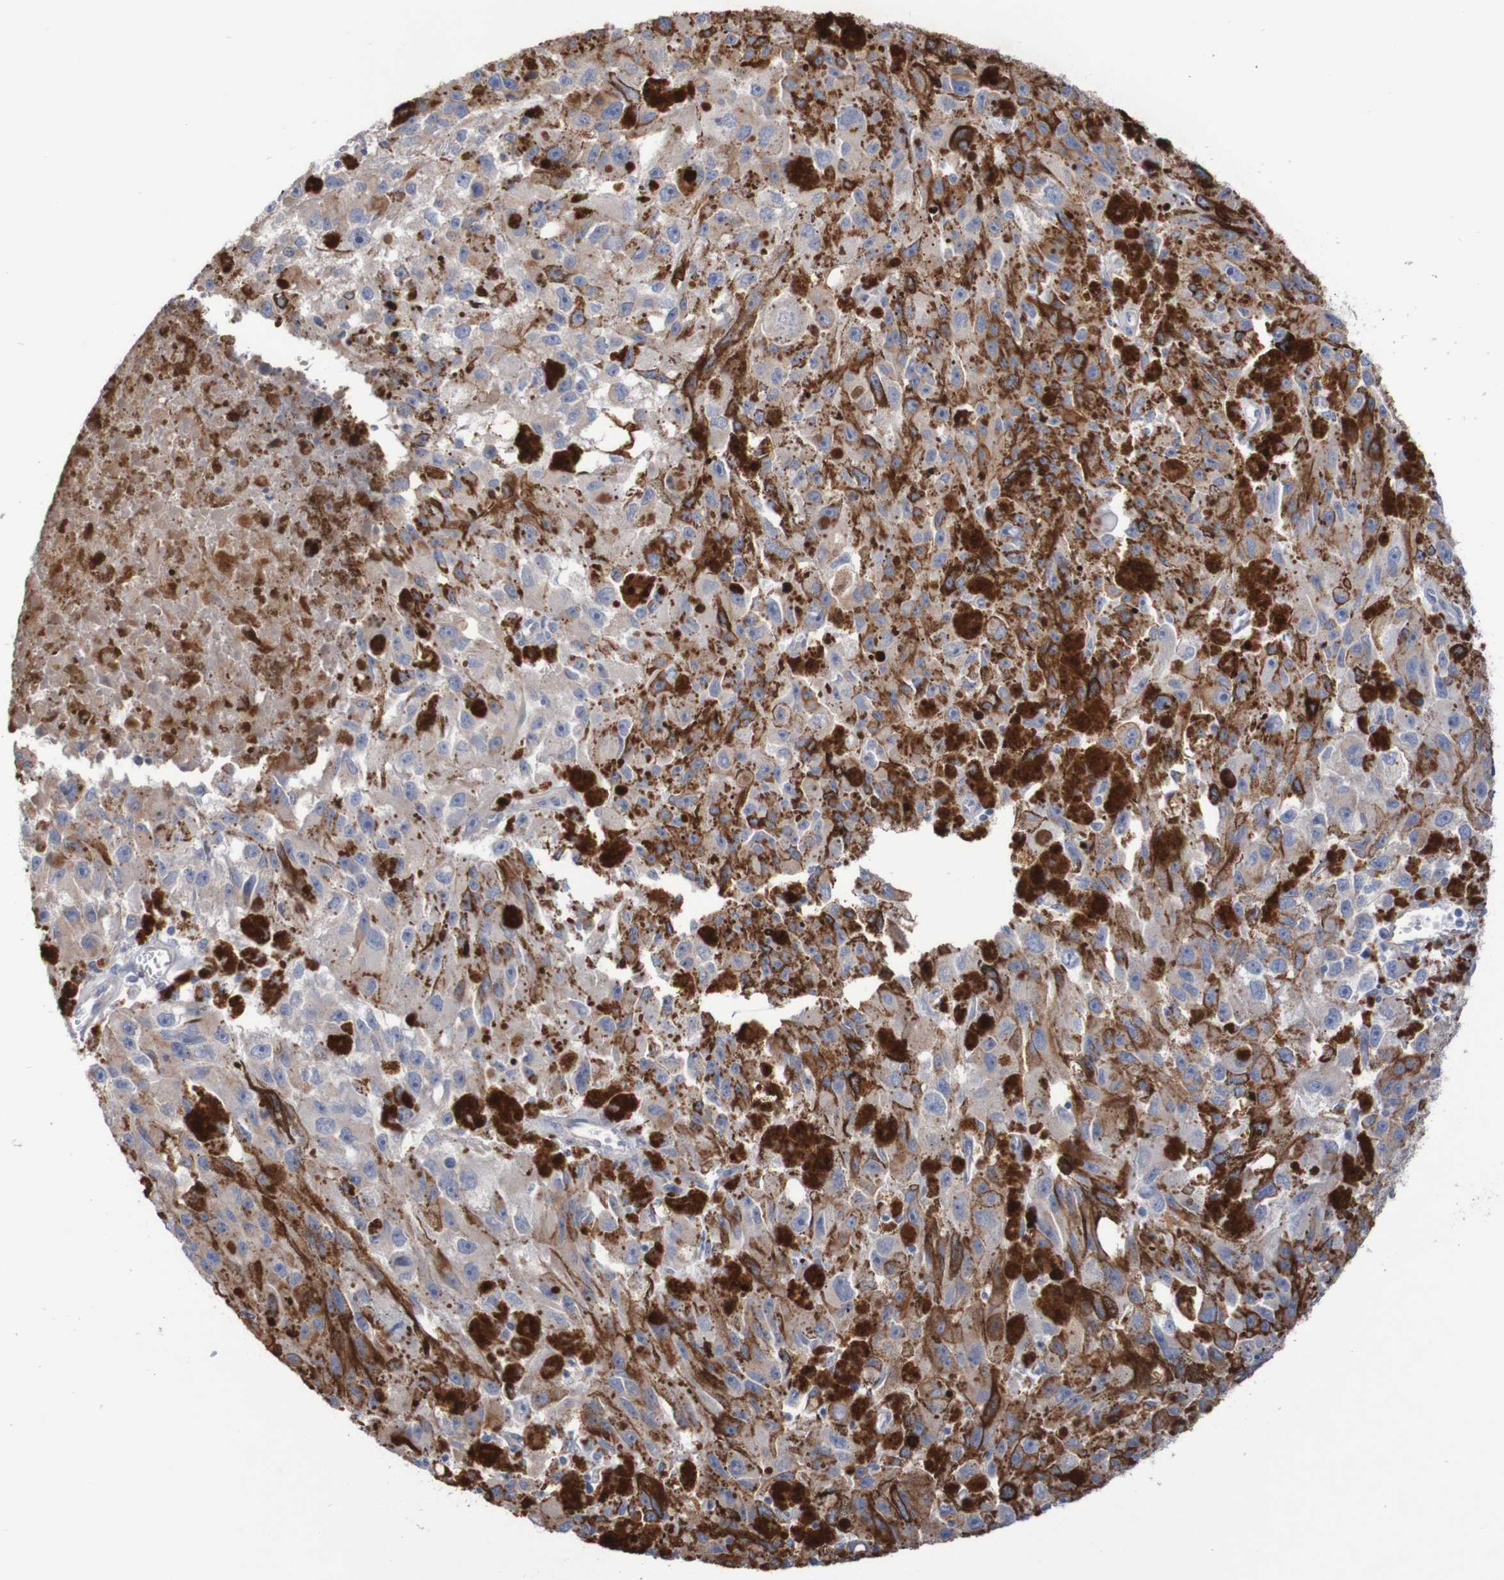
{"staining": {"intensity": "weak", "quantity": ">75%", "location": "cytoplasmic/membranous"}, "tissue": "melanoma", "cell_type": "Tumor cells", "image_type": "cancer", "snomed": [{"axis": "morphology", "description": "Malignant melanoma, NOS"}, {"axis": "topography", "description": "Skin"}], "caption": "Immunohistochemistry (IHC) (DAB) staining of human melanoma shows weak cytoplasmic/membranous protein expression in approximately >75% of tumor cells.", "gene": "PHYH", "patient": {"sex": "female", "age": 104}}